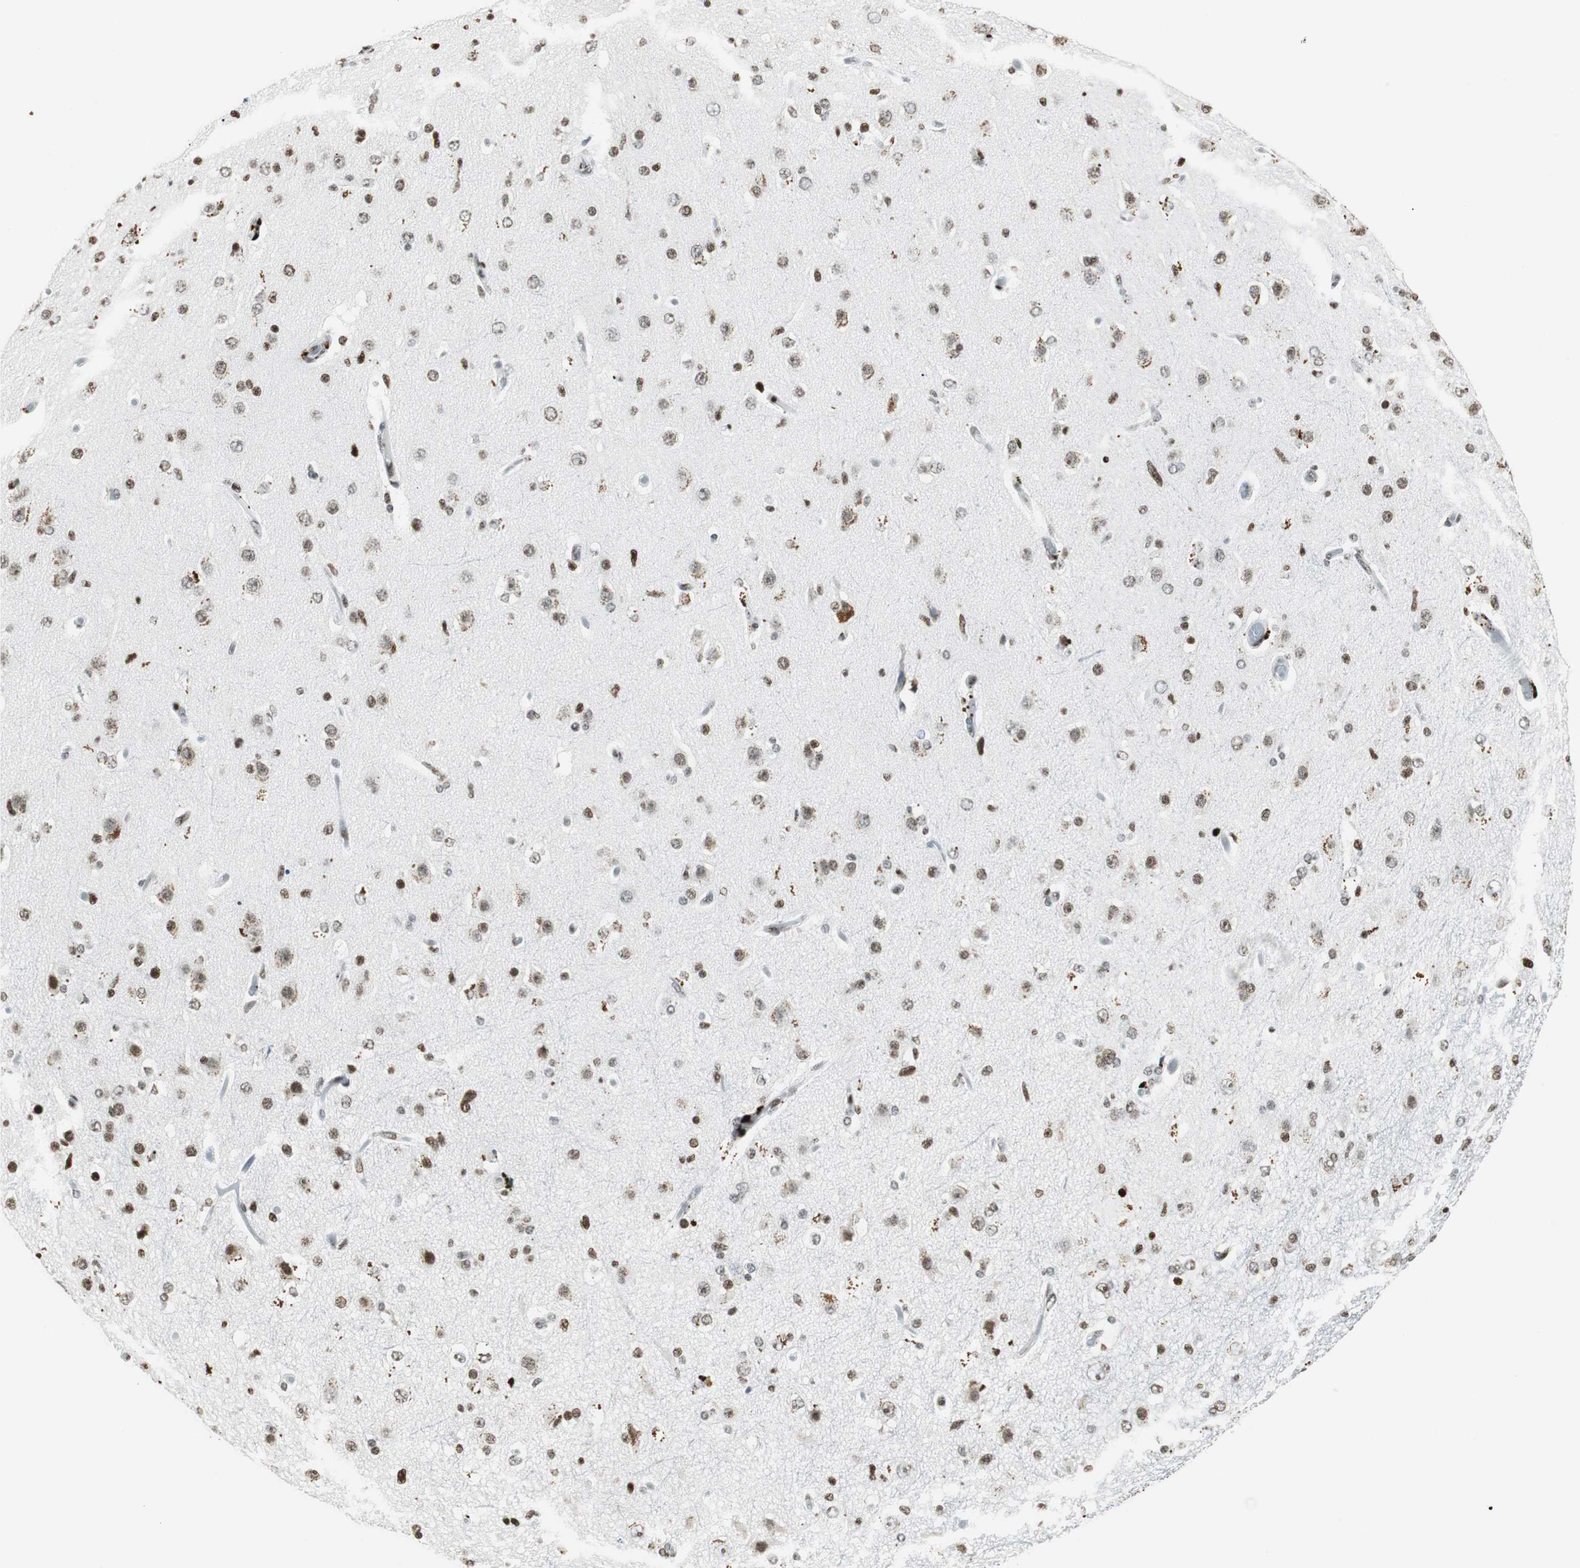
{"staining": {"intensity": "moderate", "quantity": "25%-75%", "location": "nuclear"}, "tissue": "glioma", "cell_type": "Tumor cells", "image_type": "cancer", "snomed": [{"axis": "morphology", "description": "Glioma, malignant, High grade"}, {"axis": "topography", "description": "Brain"}], "caption": "This micrograph reveals malignant glioma (high-grade) stained with immunohistochemistry (IHC) to label a protein in brown. The nuclear of tumor cells show moderate positivity for the protein. Nuclei are counter-stained blue.", "gene": "RBBP4", "patient": {"sex": "male", "age": 33}}